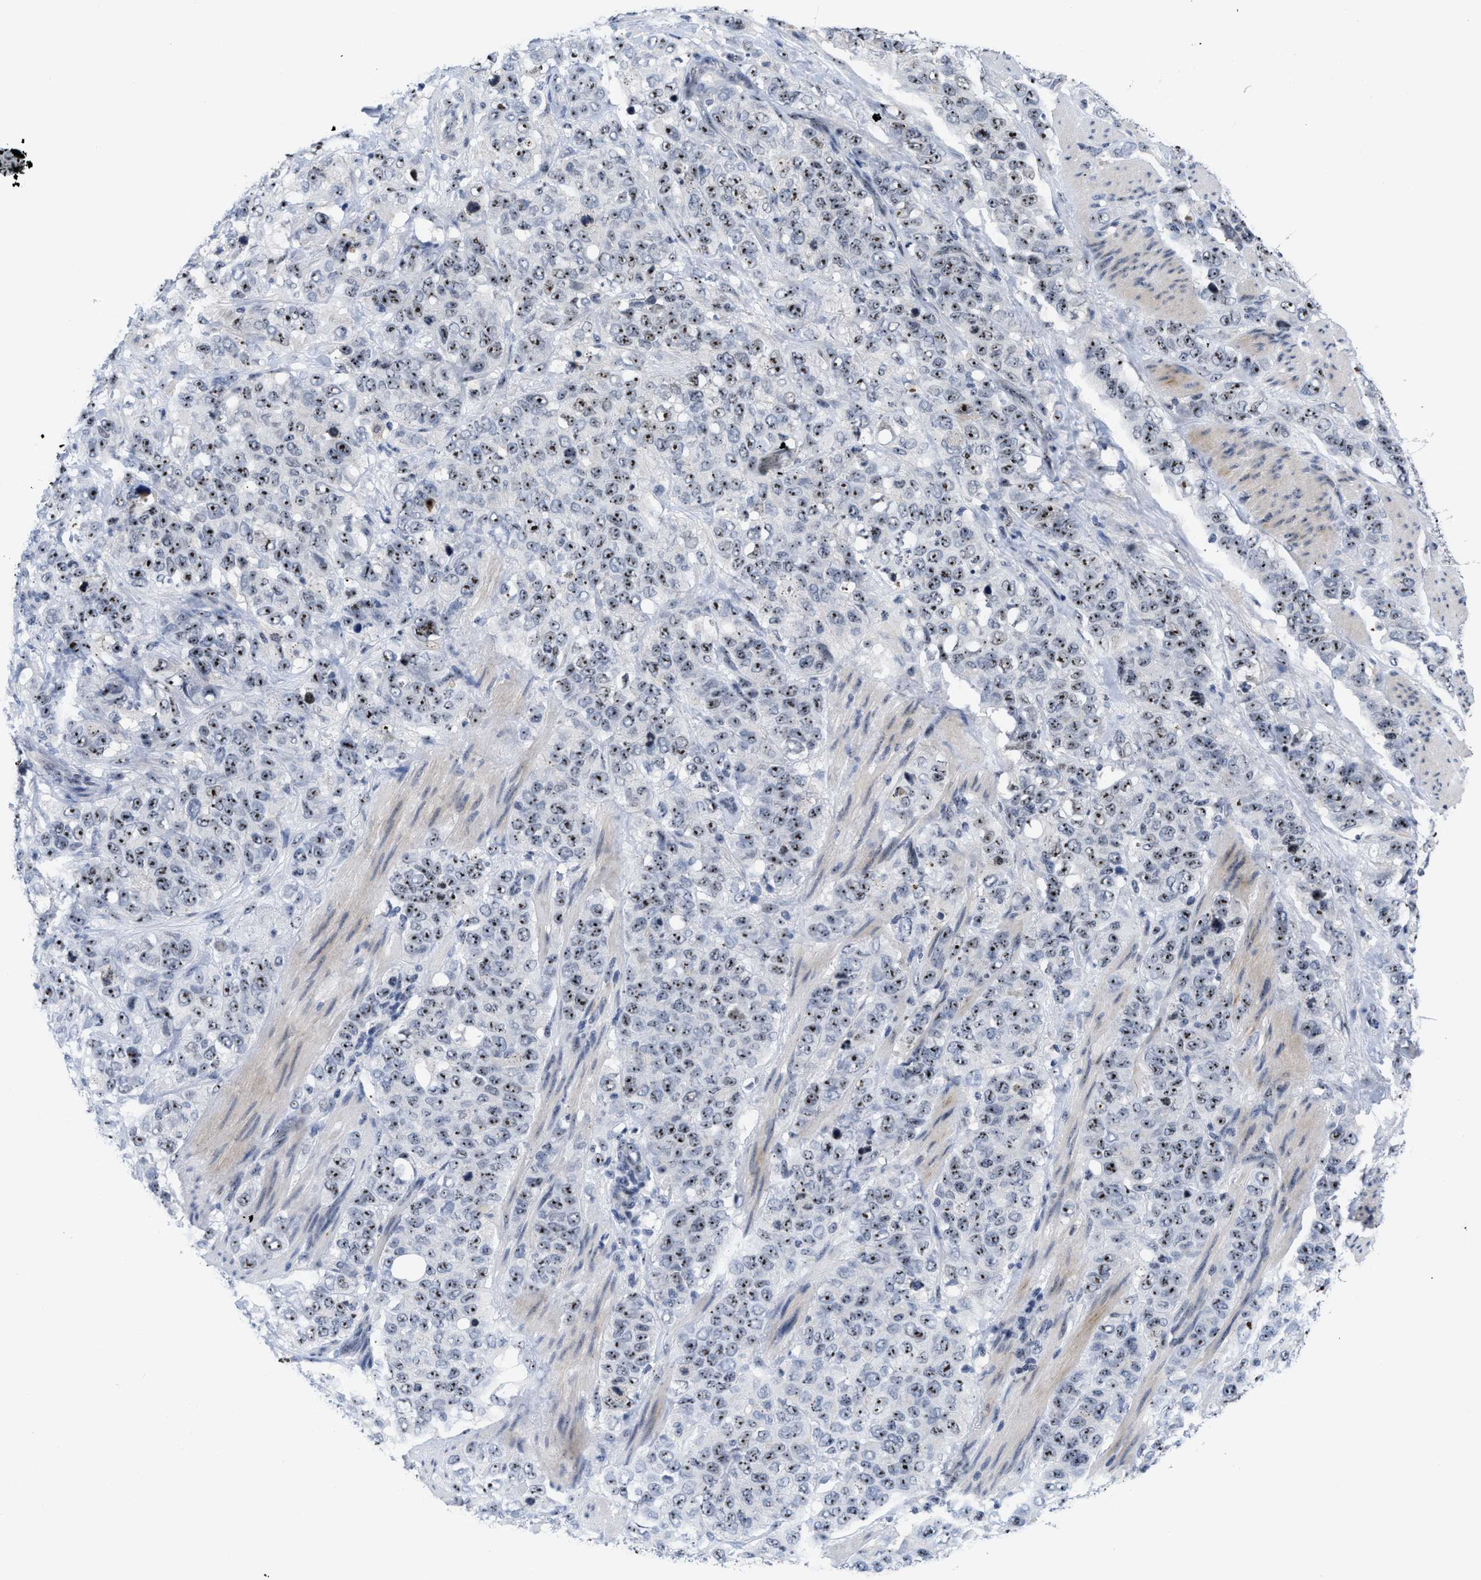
{"staining": {"intensity": "moderate", "quantity": ">75%", "location": "nuclear"}, "tissue": "stomach cancer", "cell_type": "Tumor cells", "image_type": "cancer", "snomed": [{"axis": "morphology", "description": "Adenocarcinoma, NOS"}, {"axis": "topography", "description": "Stomach"}], "caption": "This image reveals stomach cancer stained with IHC to label a protein in brown. The nuclear of tumor cells show moderate positivity for the protein. Nuclei are counter-stained blue.", "gene": "NOP58", "patient": {"sex": "male", "age": 48}}